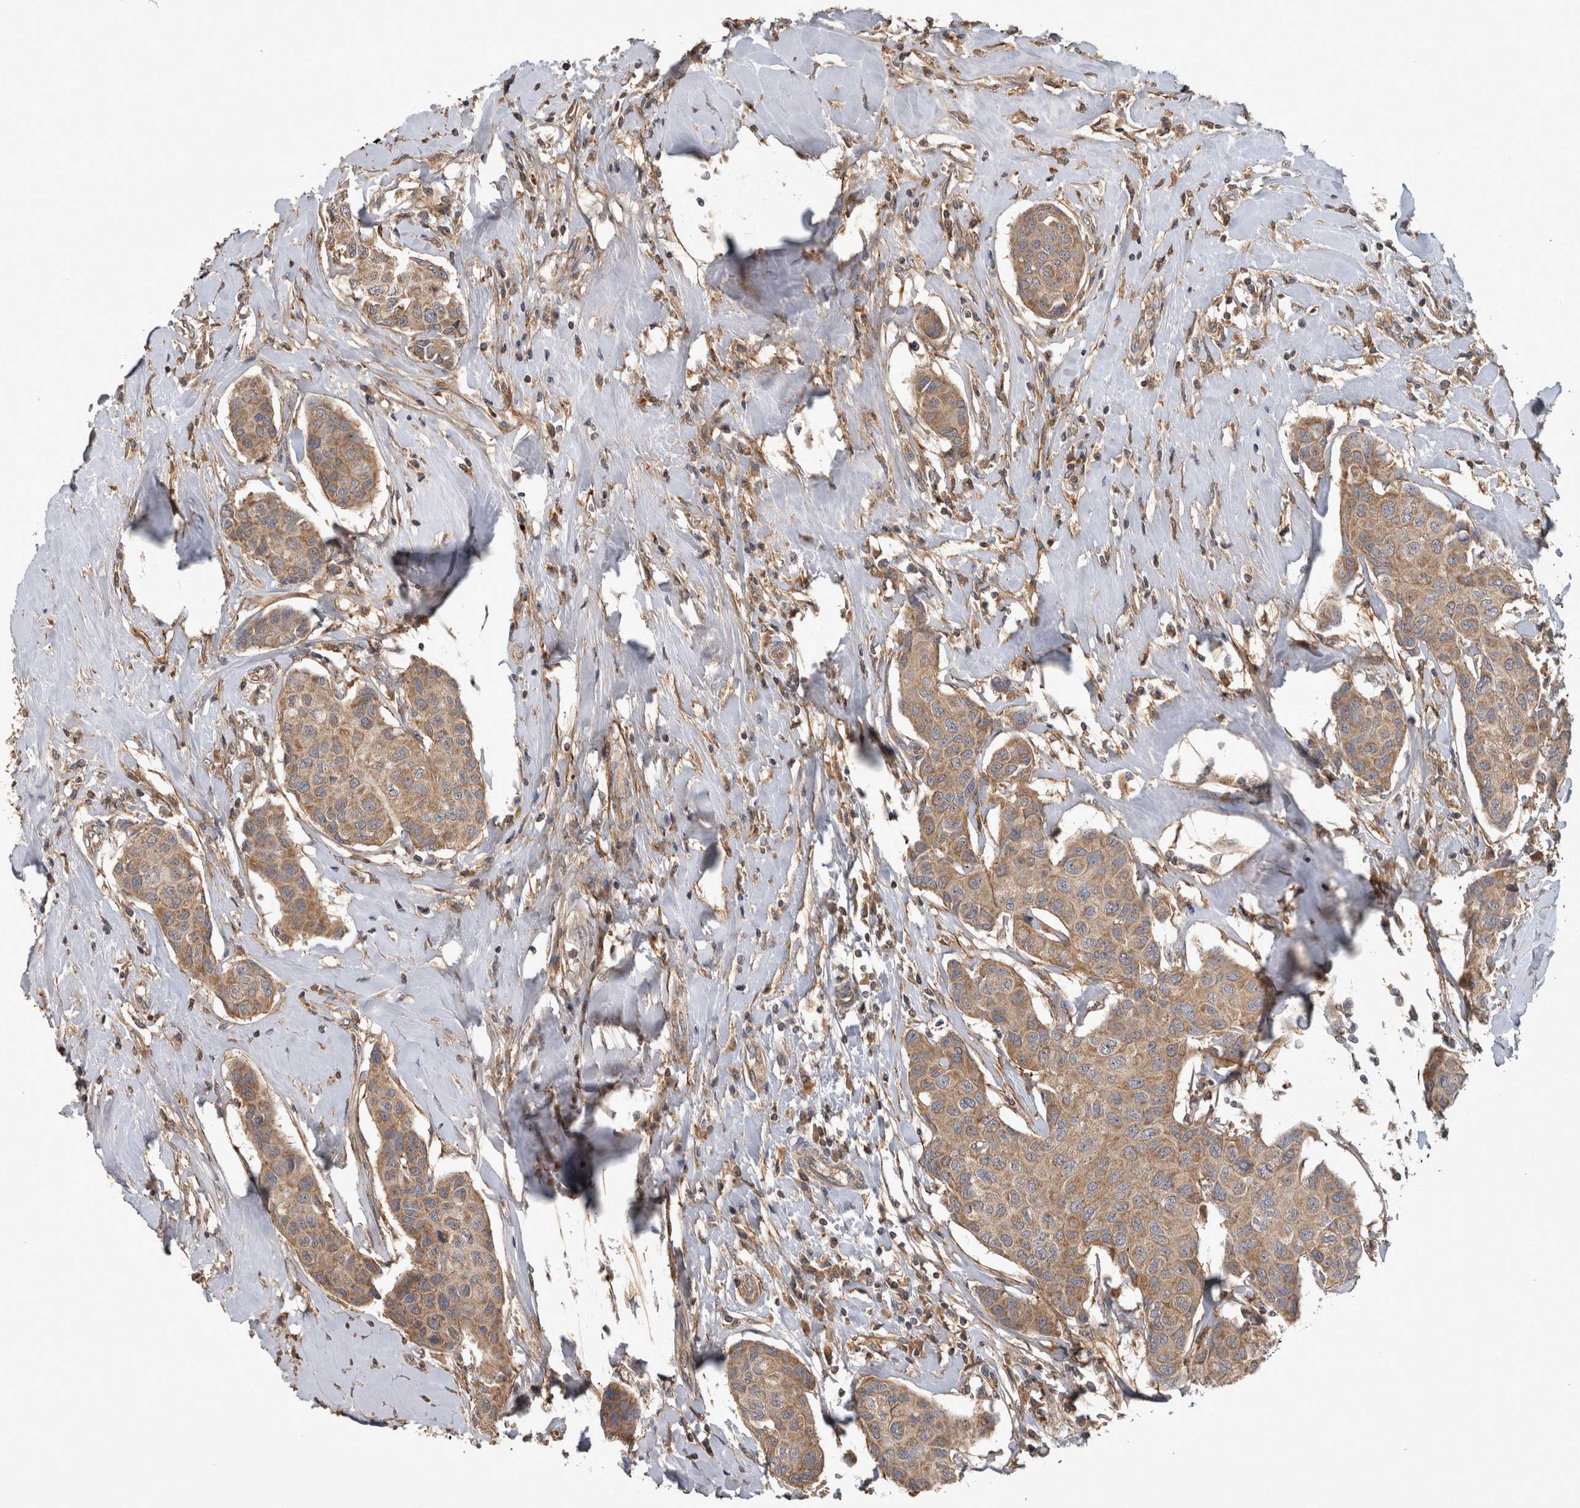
{"staining": {"intensity": "moderate", "quantity": ">75%", "location": "cytoplasmic/membranous"}, "tissue": "breast cancer", "cell_type": "Tumor cells", "image_type": "cancer", "snomed": [{"axis": "morphology", "description": "Duct carcinoma"}, {"axis": "topography", "description": "Breast"}], "caption": "Tumor cells exhibit moderate cytoplasmic/membranous expression in about >75% of cells in breast cancer.", "gene": "TRMT61B", "patient": {"sex": "female", "age": 80}}